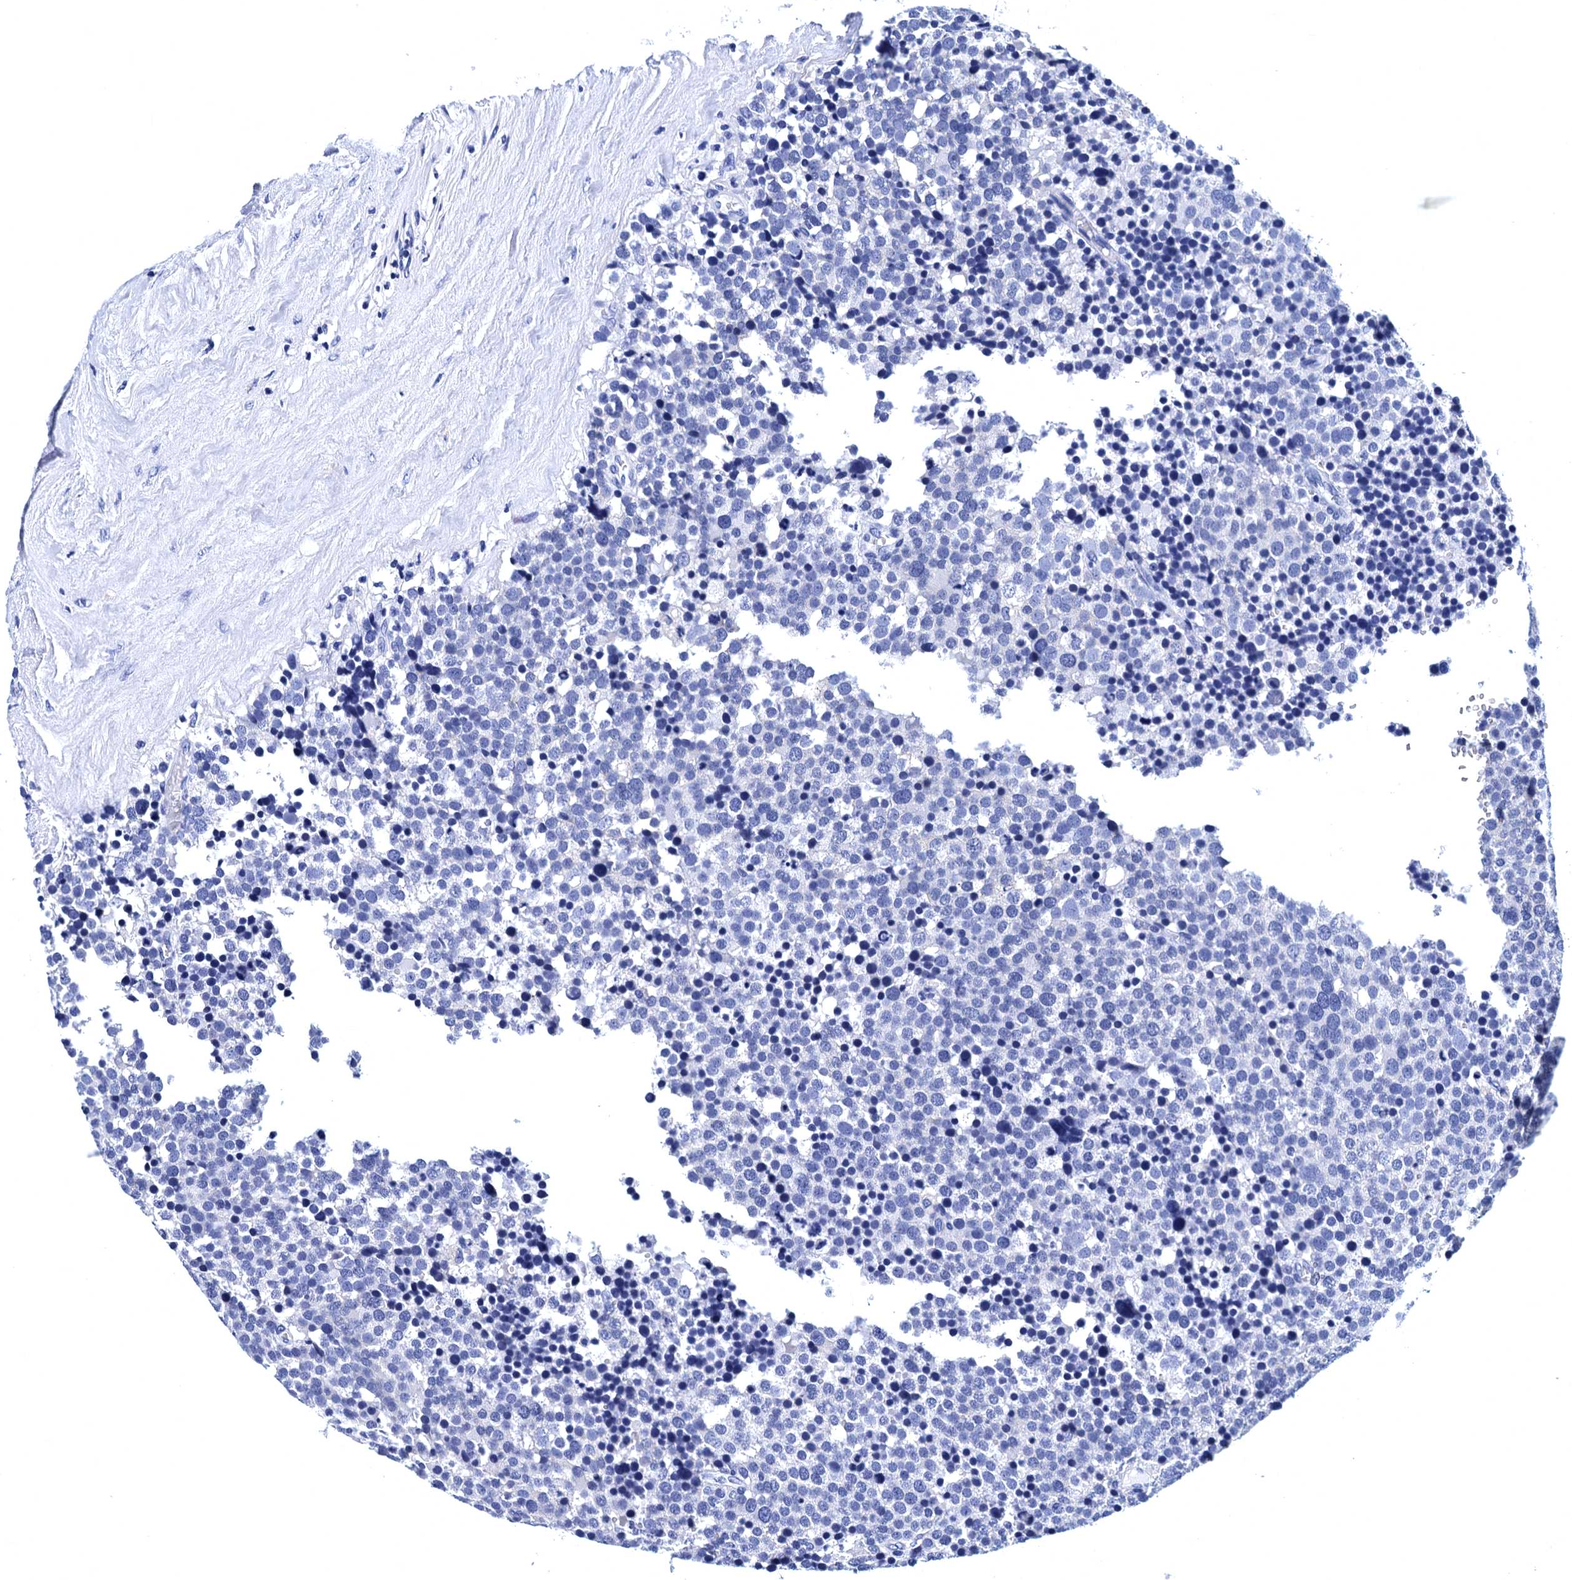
{"staining": {"intensity": "negative", "quantity": "none", "location": "none"}, "tissue": "testis cancer", "cell_type": "Tumor cells", "image_type": "cancer", "snomed": [{"axis": "morphology", "description": "Seminoma, NOS"}, {"axis": "topography", "description": "Testis"}], "caption": "Immunohistochemistry histopathology image of neoplastic tissue: human seminoma (testis) stained with DAB exhibits no significant protein staining in tumor cells.", "gene": "MYBPC3", "patient": {"sex": "male", "age": 71}}